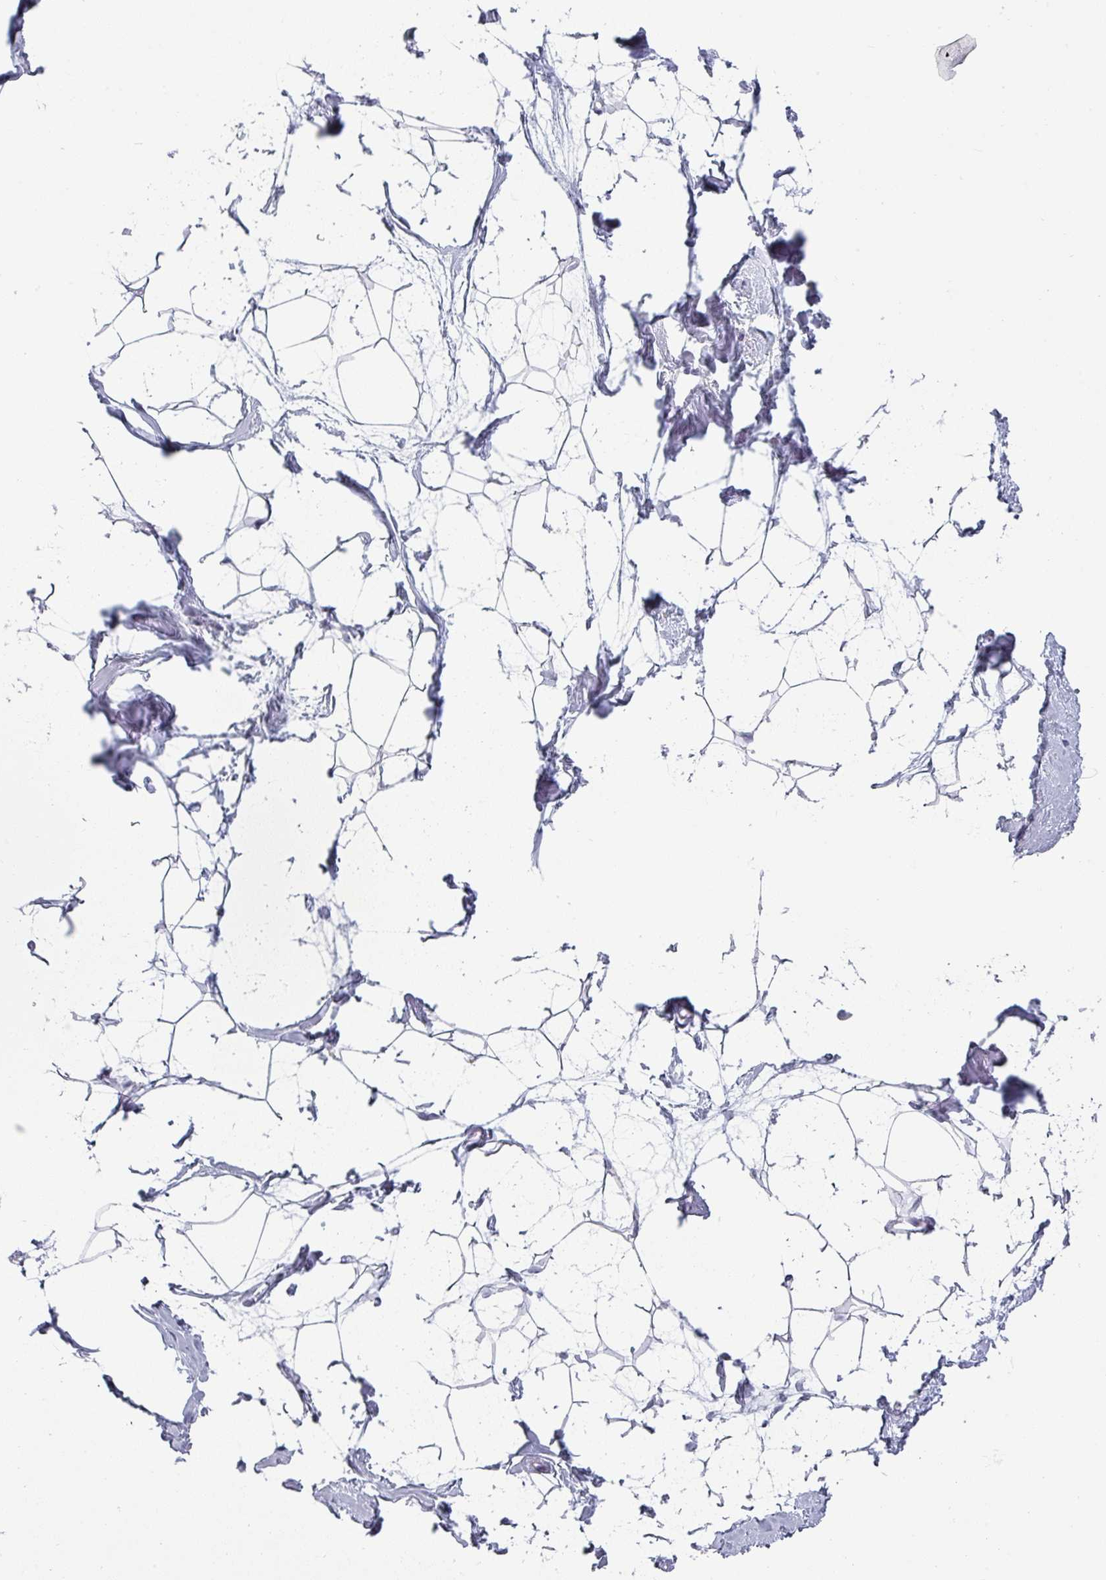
{"staining": {"intensity": "negative", "quantity": "none", "location": "none"}, "tissue": "breast", "cell_type": "Adipocytes", "image_type": "normal", "snomed": [{"axis": "morphology", "description": "Normal tissue, NOS"}, {"axis": "topography", "description": "Breast"}], "caption": "DAB immunohistochemical staining of unremarkable breast displays no significant expression in adipocytes. The staining was performed using DAB to visualize the protein expression in brown, while the nuclei were stained in blue with hematoxylin (Magnification: 20x).", "gene": "SFTPA1", "patient": {"sex": "female", "age": 45}}